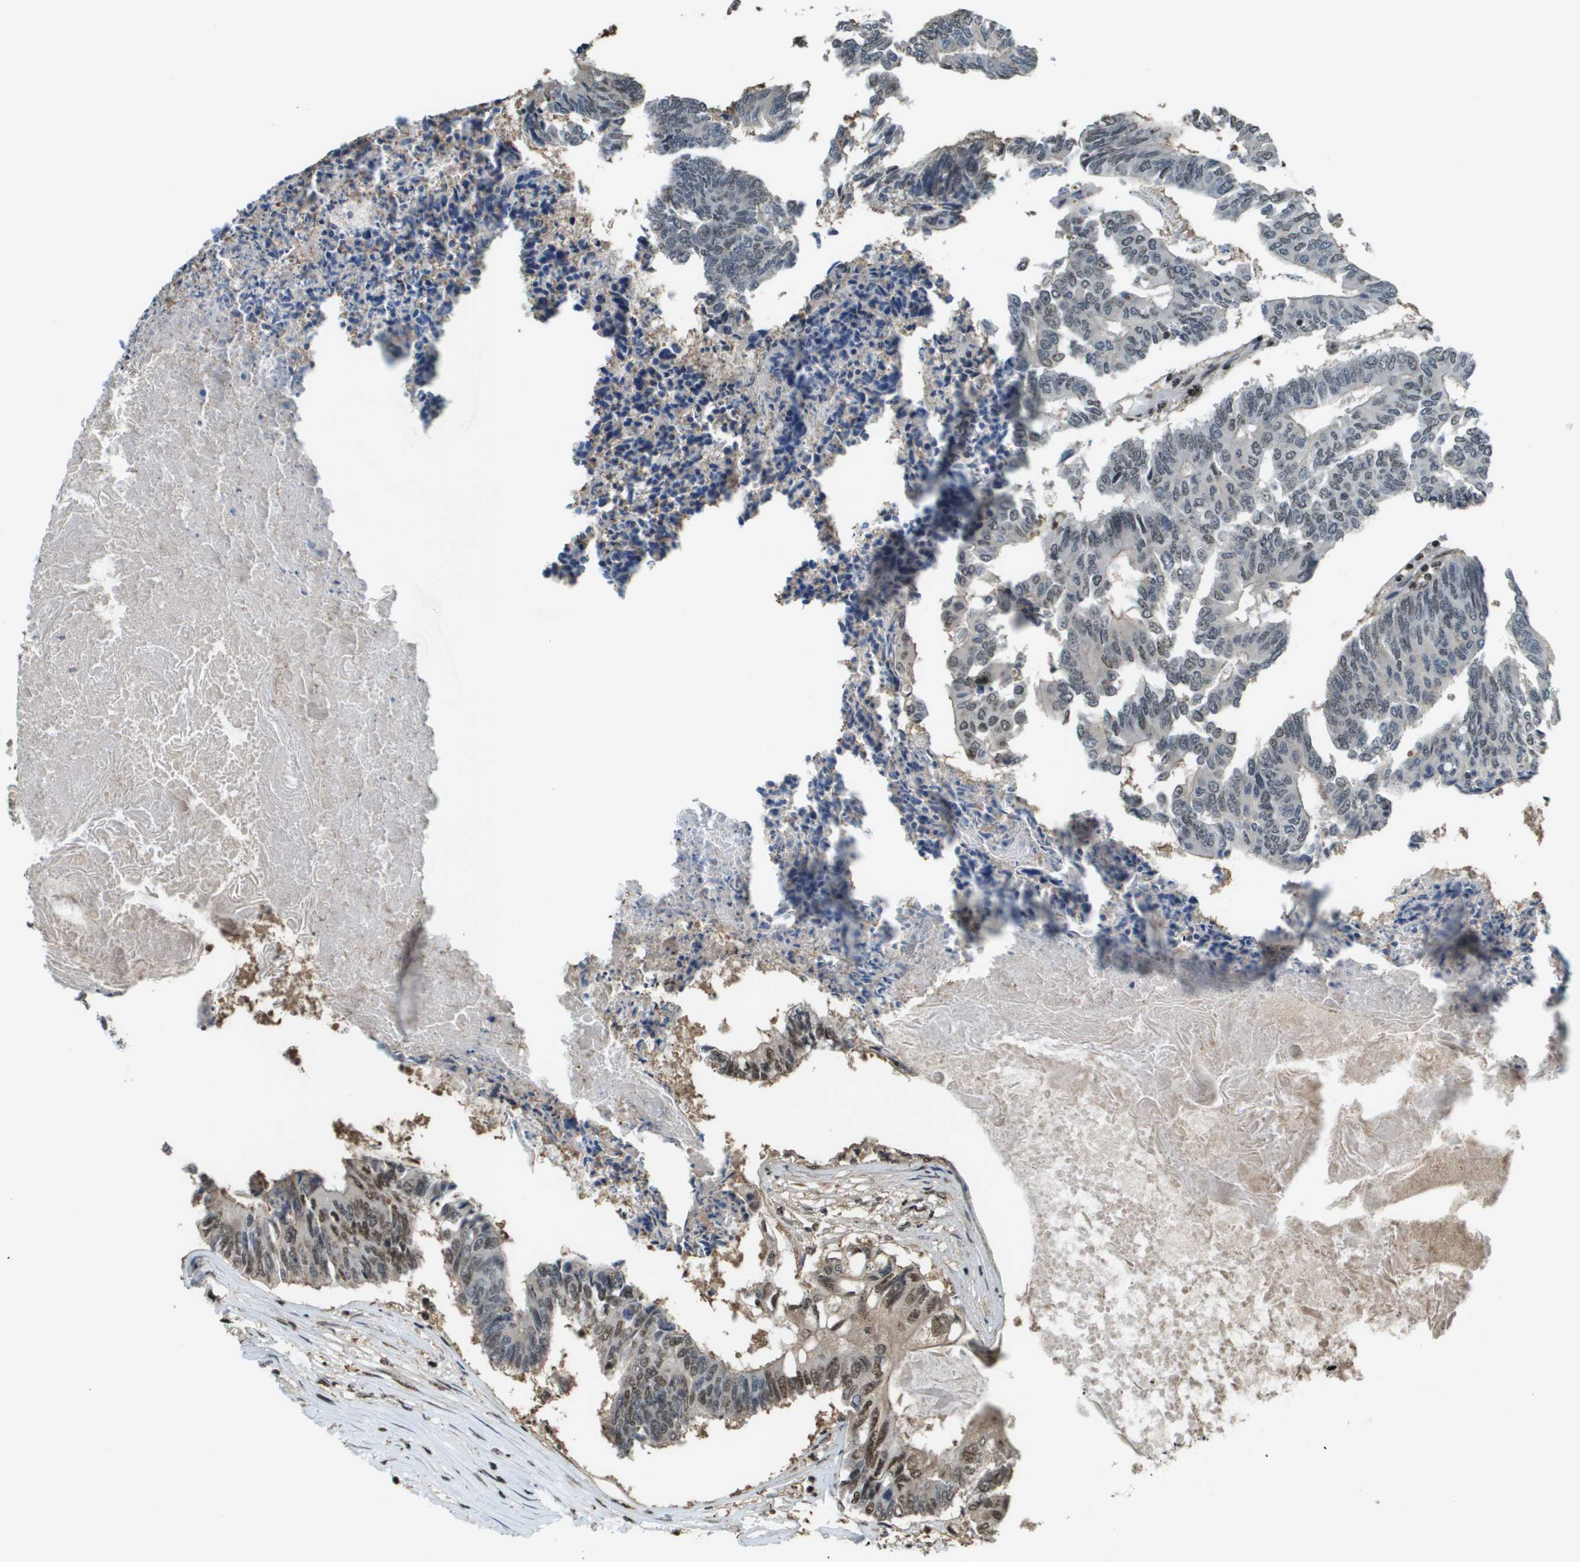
{"staining": {"intensity": "moderate", "quantity": "25%-75%", "location": "nuclear"}, "tissue": "colorectal cancer", "cell_type": "Tumor cells", "image_type": "cancer", "snomed": [{"axis": "morphology", "description": "Adenocarcinoma, NOS"}, {"axis": "topography", "description": "Rectum"}], "caption": "A photomicrograph of adenocarcinoma (colorectal) stained for a protein displays moderate nuclear brown staining in tumor cells.", "gene": "SP100", "patient": {"sex": "male", "age": 63}}